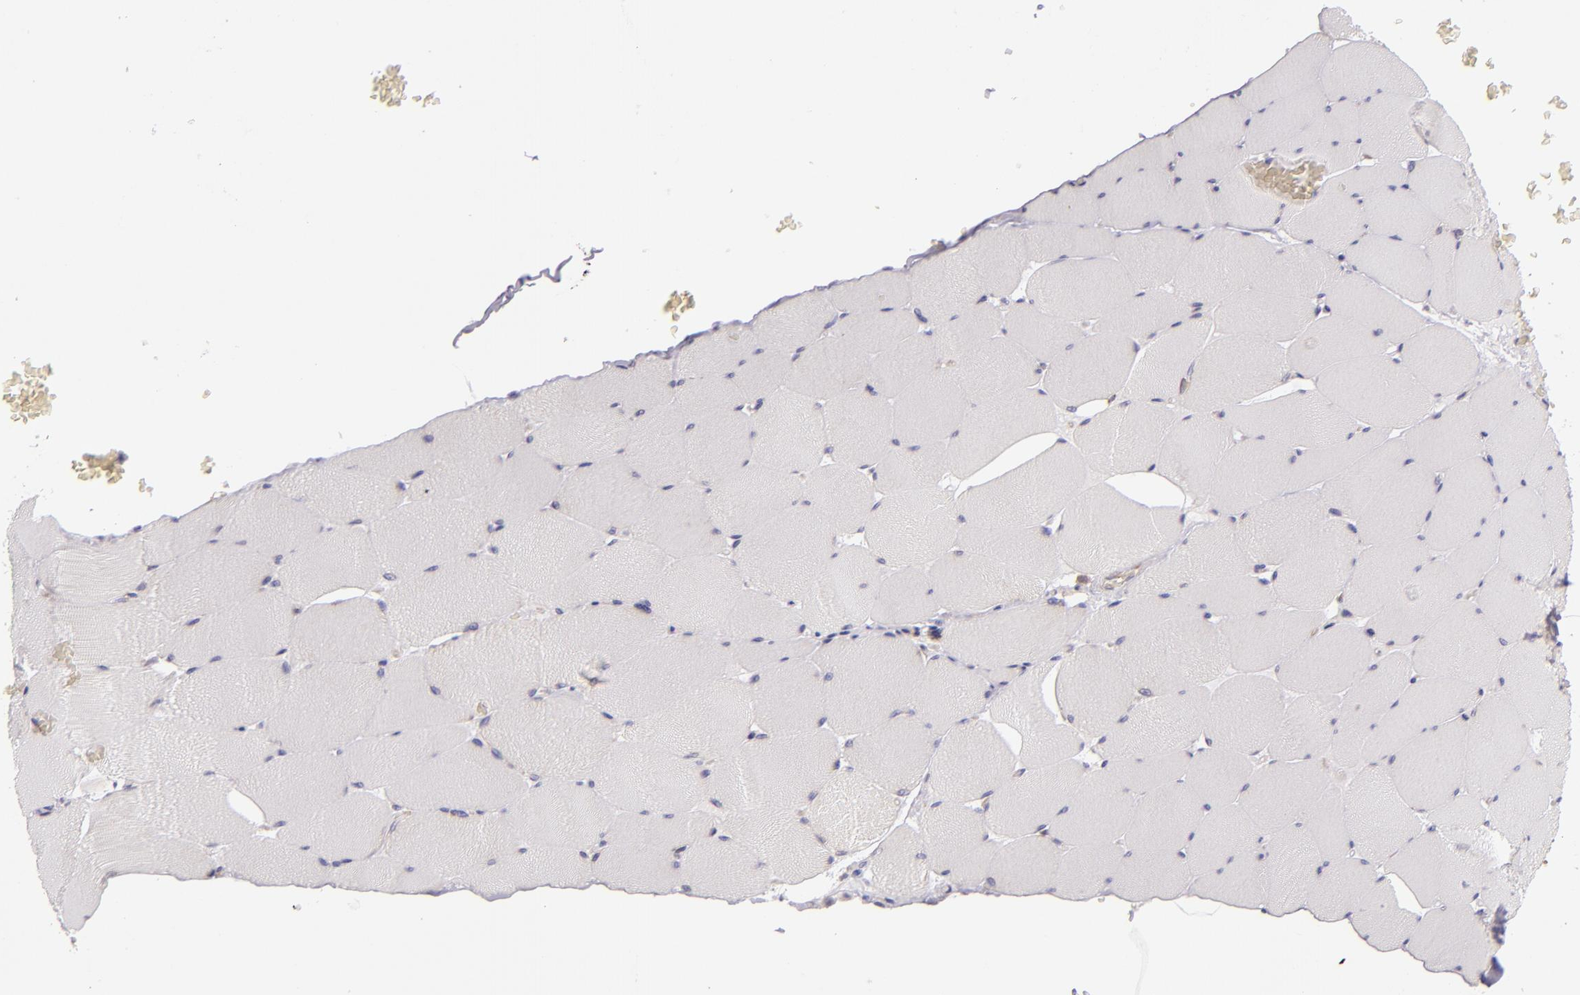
{"staining": {"intensity": "negative", "quantity": "none", "location": "none"}, "tissue": "skeletal muscle", "cell_type": "Myocytes", "image_type": "normal", "snomed": [{"axis": "morphology", "description": "Normal tissue, NOS"}, {"axis": "topography", "description": "Skeletal muscle"}], "caption": "Immunohistochemistry (IHC) histopathology image of normal skeletal muscle: human skeletal muscle stained with DAB (3,3'-diaminobenzidine) exhibits no significant protein expression in myocytes. The staining is performed using DAB brown chromogen with nuclei counter-stained in using hematoxylin.", "gene": "UPF3B", "patient": {"sex": "male", "age": 62}}